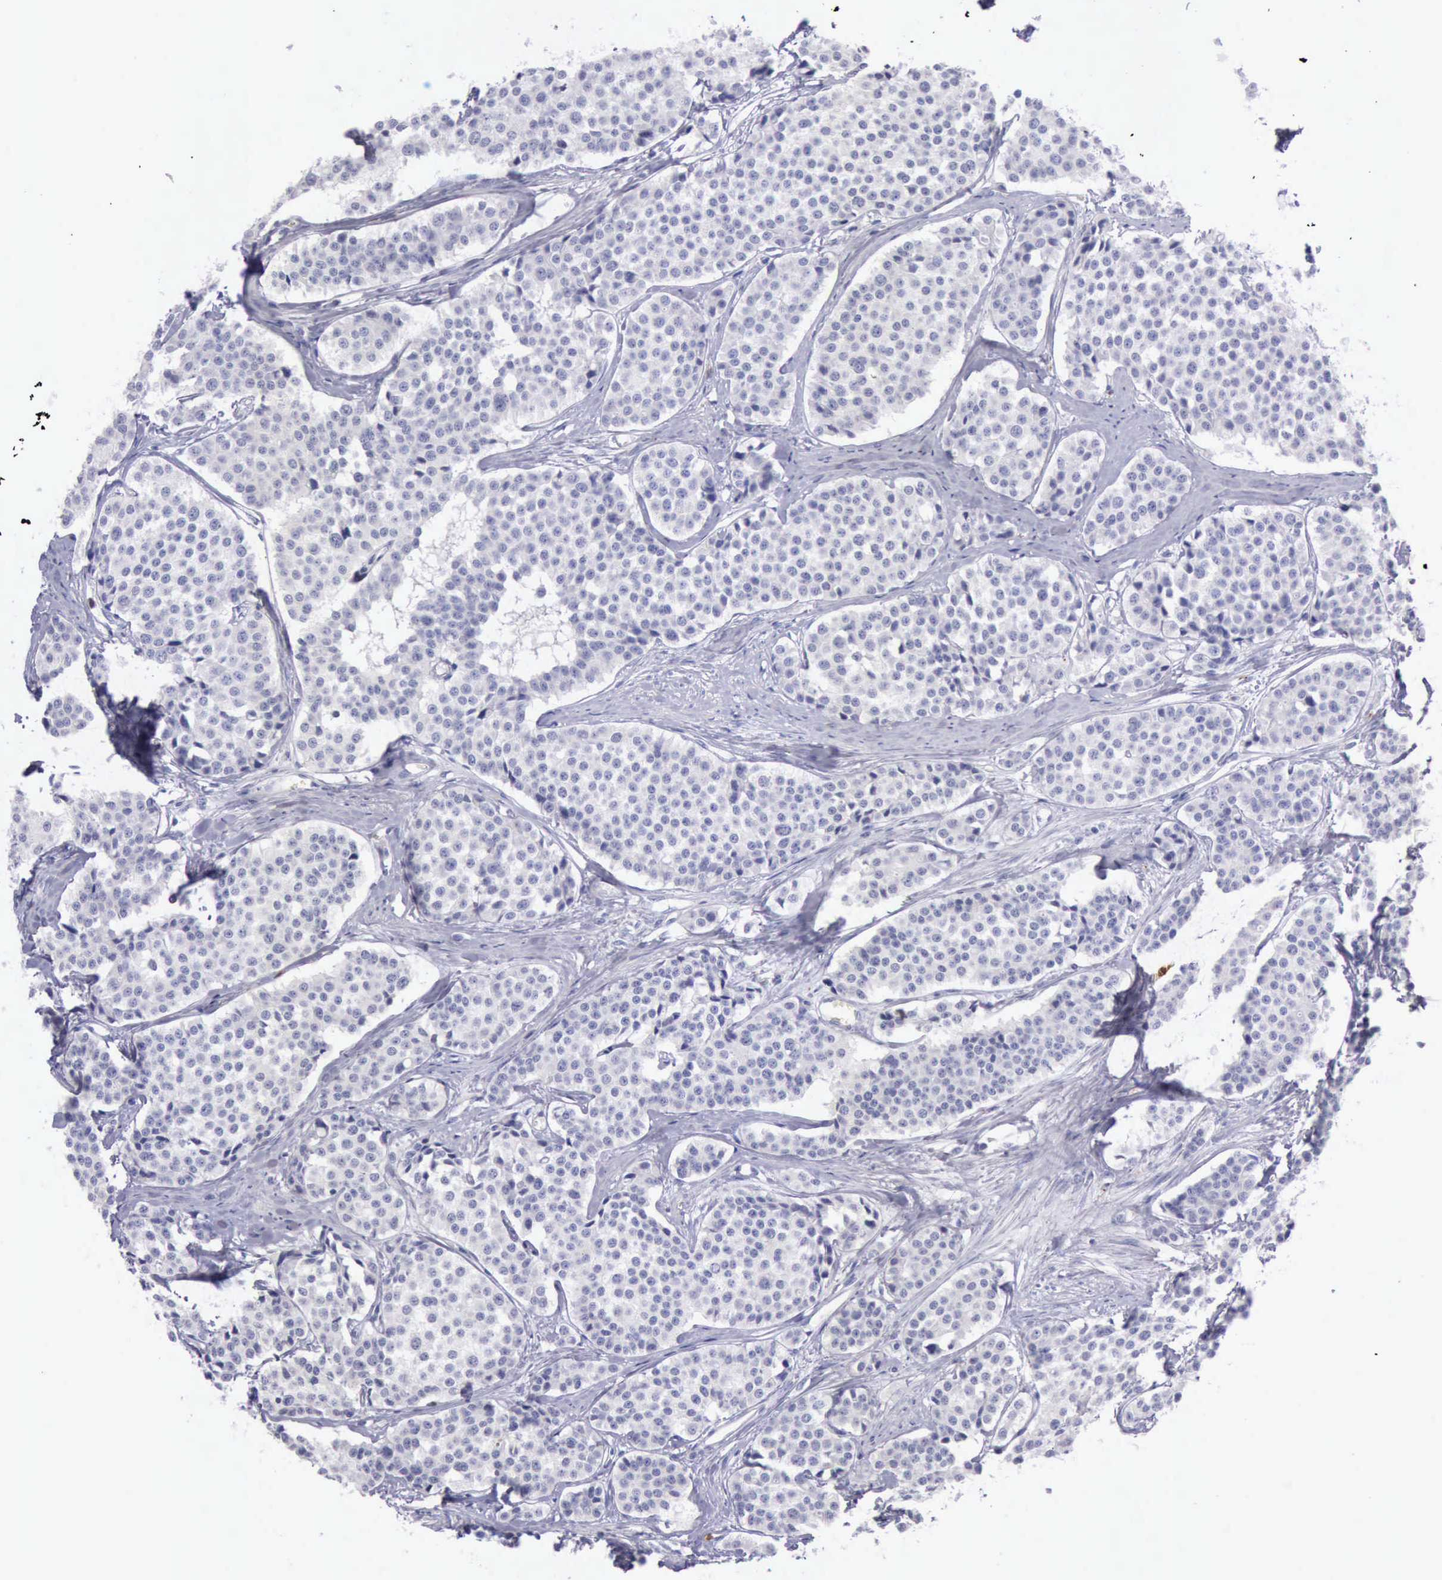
{"staining": {"intensity": "negative", "quantity": "none", "location": "none"}, "tissue": "carcinoid", "cell_type": "Tumor cells", "image_type": "cancer", "snomed": [{"axis": "morphology", "description": "Carcinoid, malignant, NOS"}, {"axis": "topography", "description": "Small intestine"}], "caption": "High power microscopy image of an immunohistochemistry histopathology image of malignant carcinoid, revealing no significant staining in tumor cells.", "gene": "CSTA", "patient": {"sex": "male", "age": 60}}